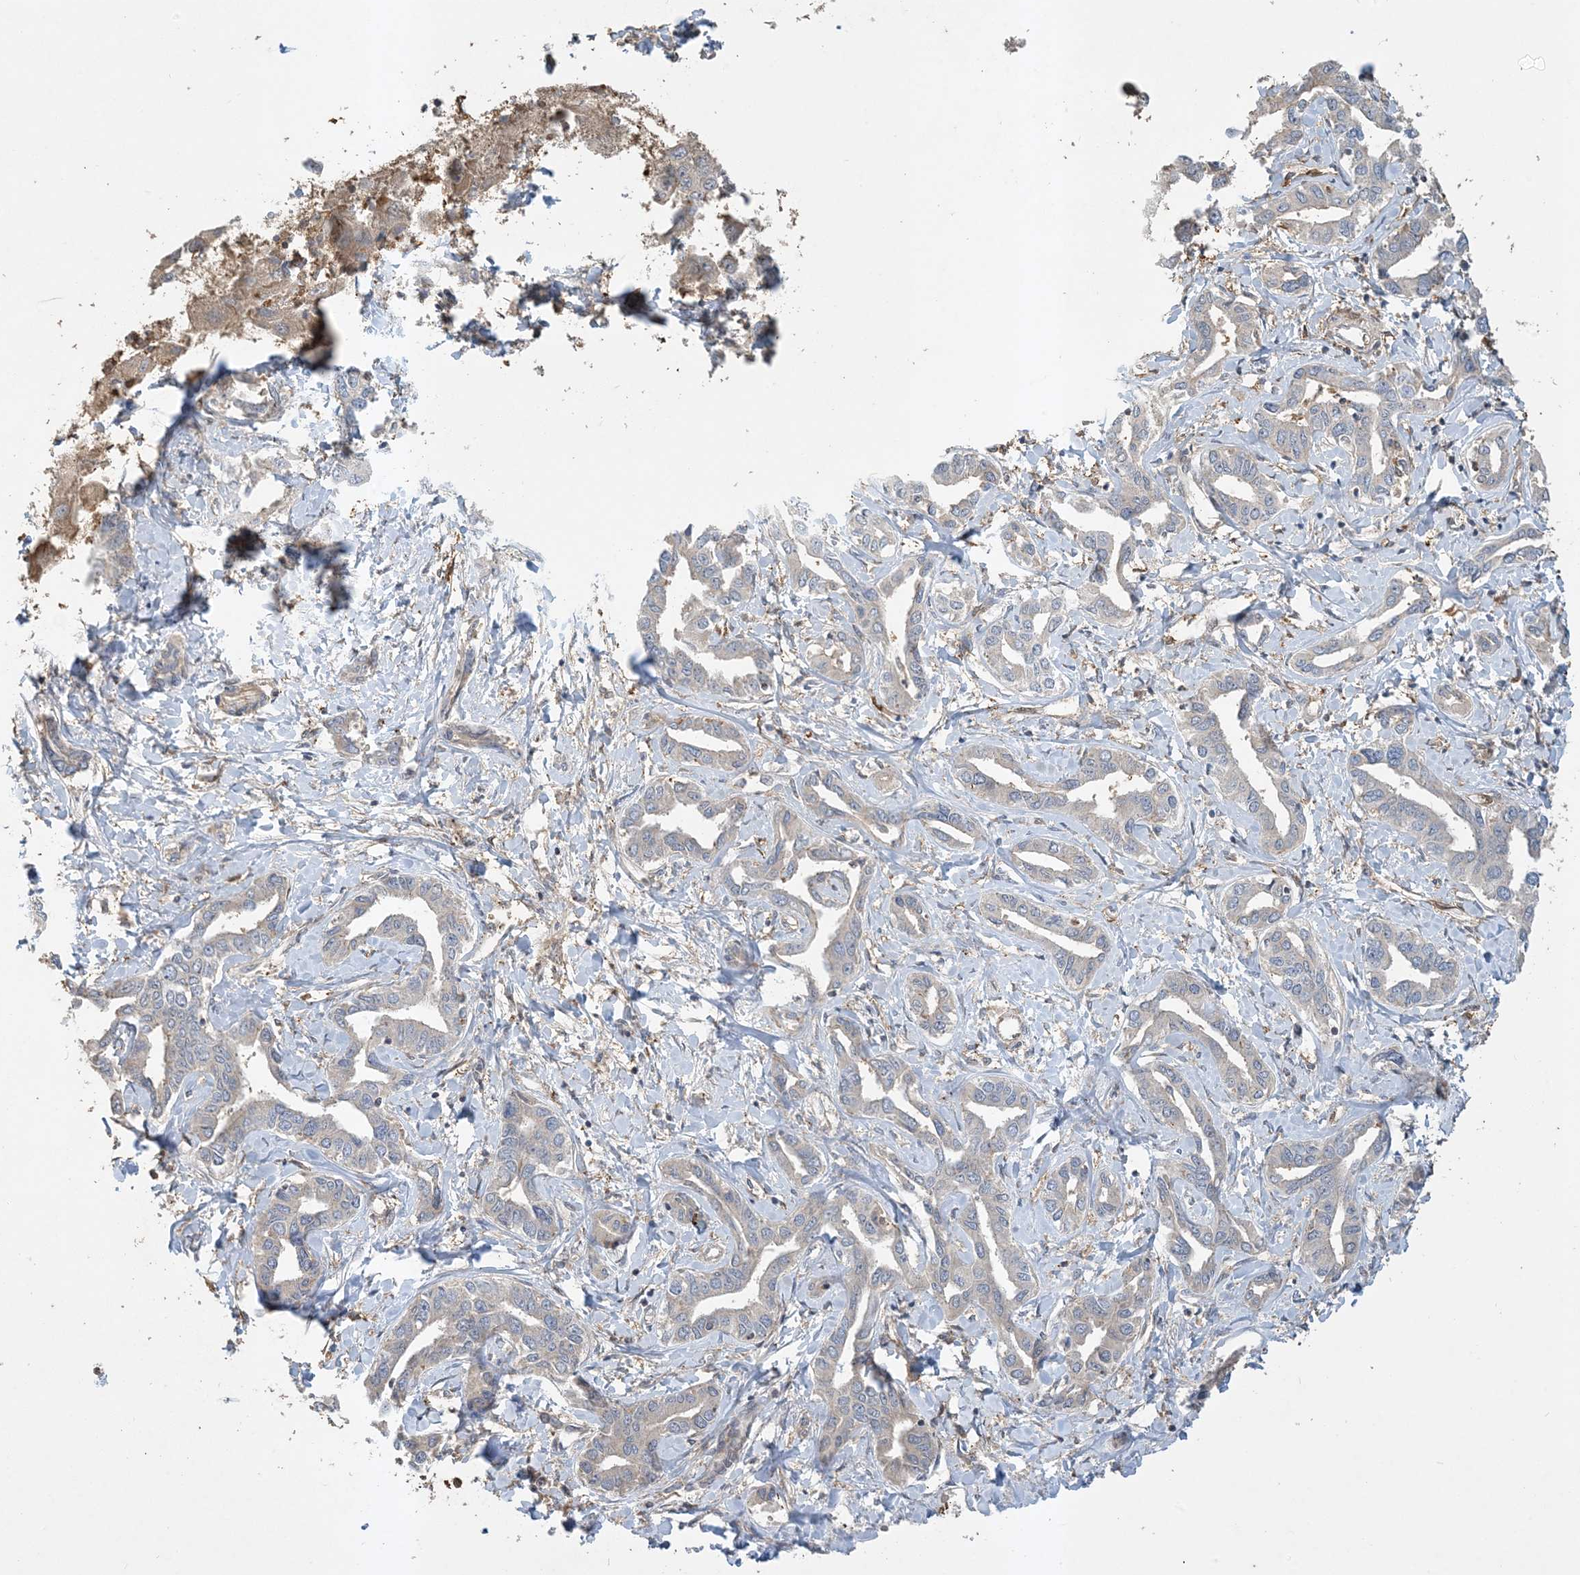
{"staining": {"intensity": "weak", "quantity": "<25%", "location": "cytoplasmic/membranous"}, "tissue": "liver cancer", "cell_type": "Tumor cells", "image_type": "cancer", "snomed": [{"axis": "morphology", "description": "Cholangiocarcinoma"}, {"axis": "topography", "description": "Liver"}], "caption": "Human liver cancer stained for a protein using IHC shows no positivity in tumor cells.", "gene": "TMSB4X", "patient": {"sex": "male", "age": 59}}